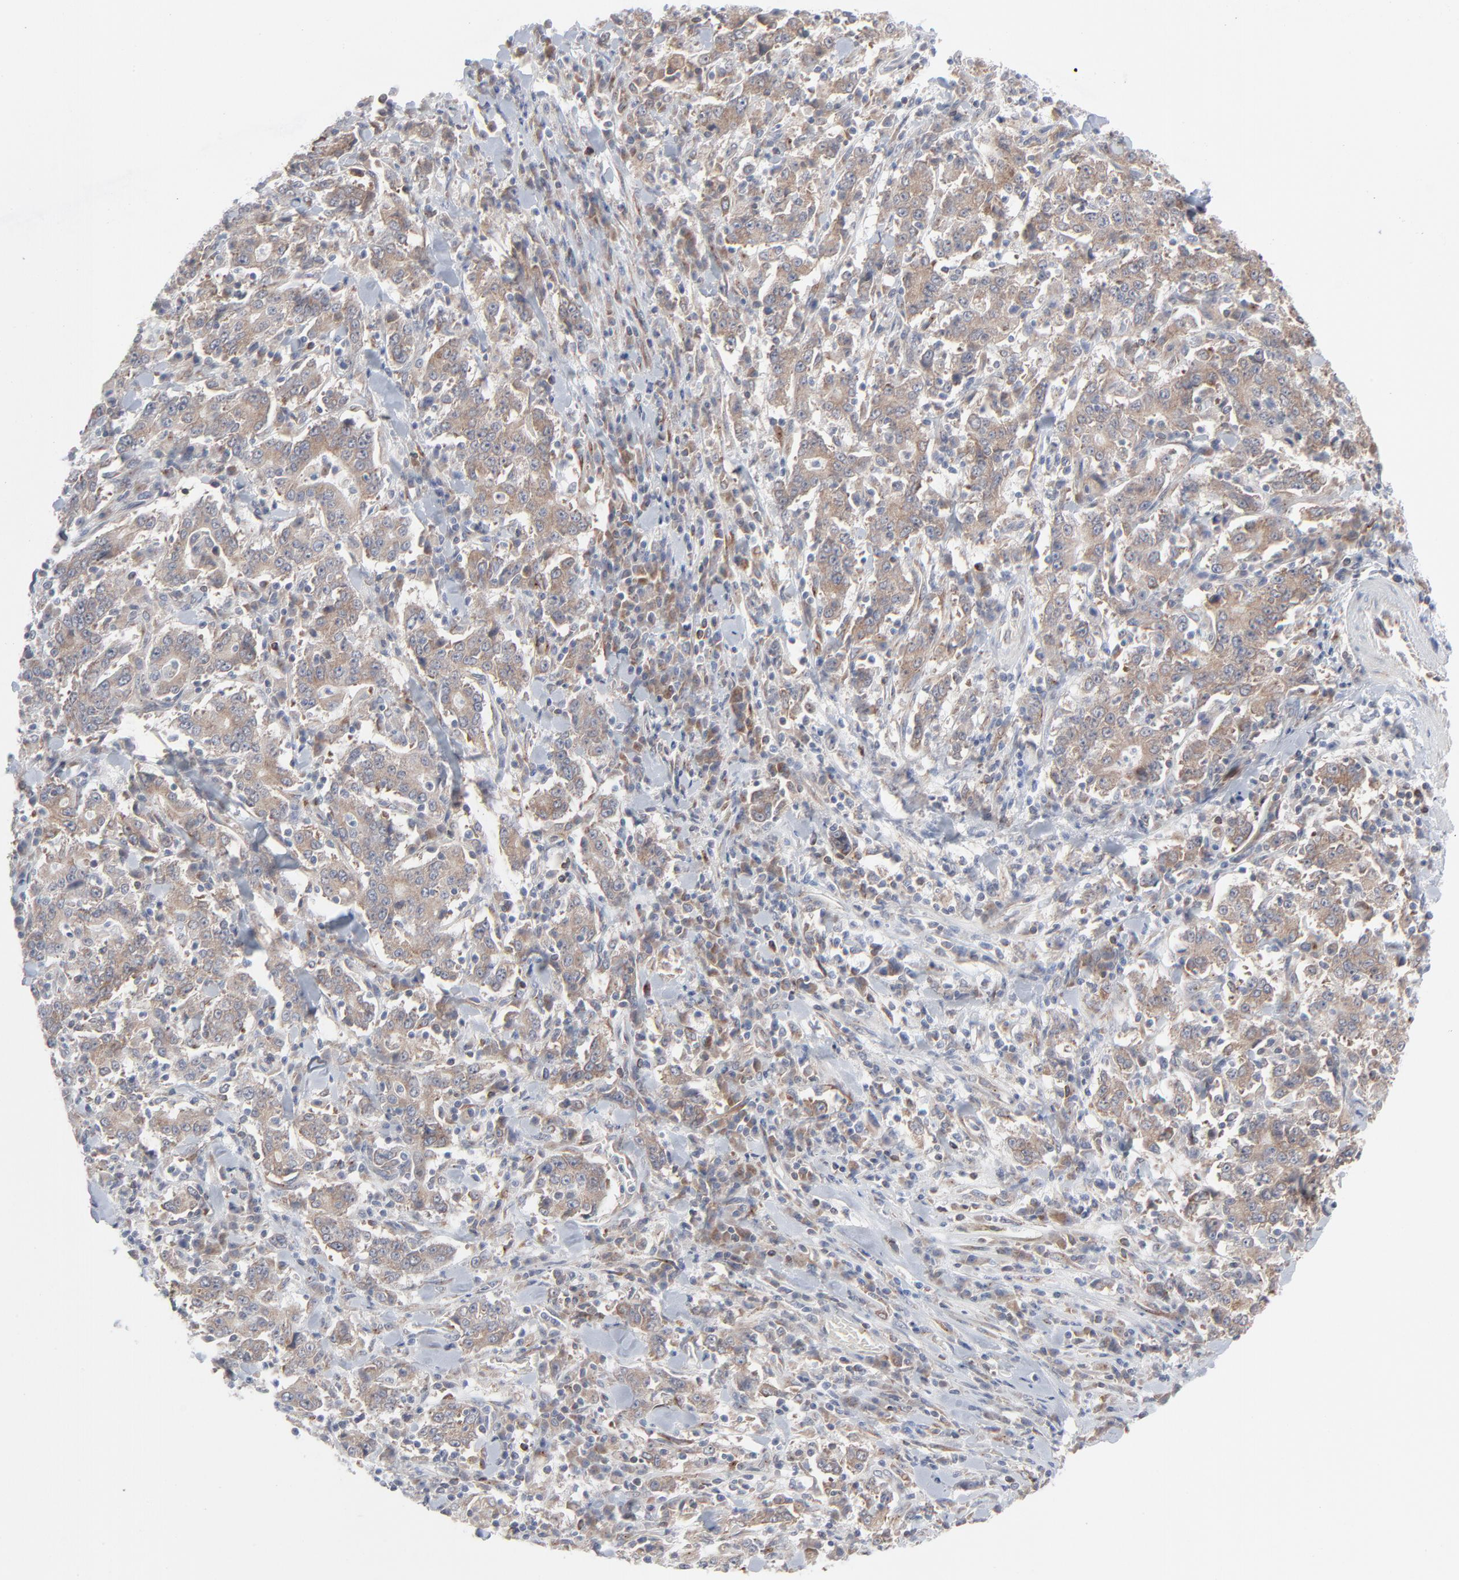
{"staining": {"intensity": "moderate", "quantity": ">75%", "location": "cytoplasmic/membranous"}, "tissue": "stomach cancer", "cell_type": "Tumor cells", "image_type": "cancer", "snomed": [{"axis": "morphology", "description": "Normal tissue, NOS"}, {"axis": "morphology", "description": "Adenocarcinoma, NOS"}, {"axis": "topography", "description": "Stomach, upper"}, {"axis": "topography", "description": "Stomach"}], "caption": "Immunohistochemistry (IHC) of human stomach cancer (adenocarcinoma) demonstrates medium levels of moderate cytoplasmic/membranous staining in approximately >75% of tumor cells. (brown staining indicates protein expression, while blue staining denotes nuclei).", "gene": "KDSR", "patient": {"sex": "male", "age": 59}}